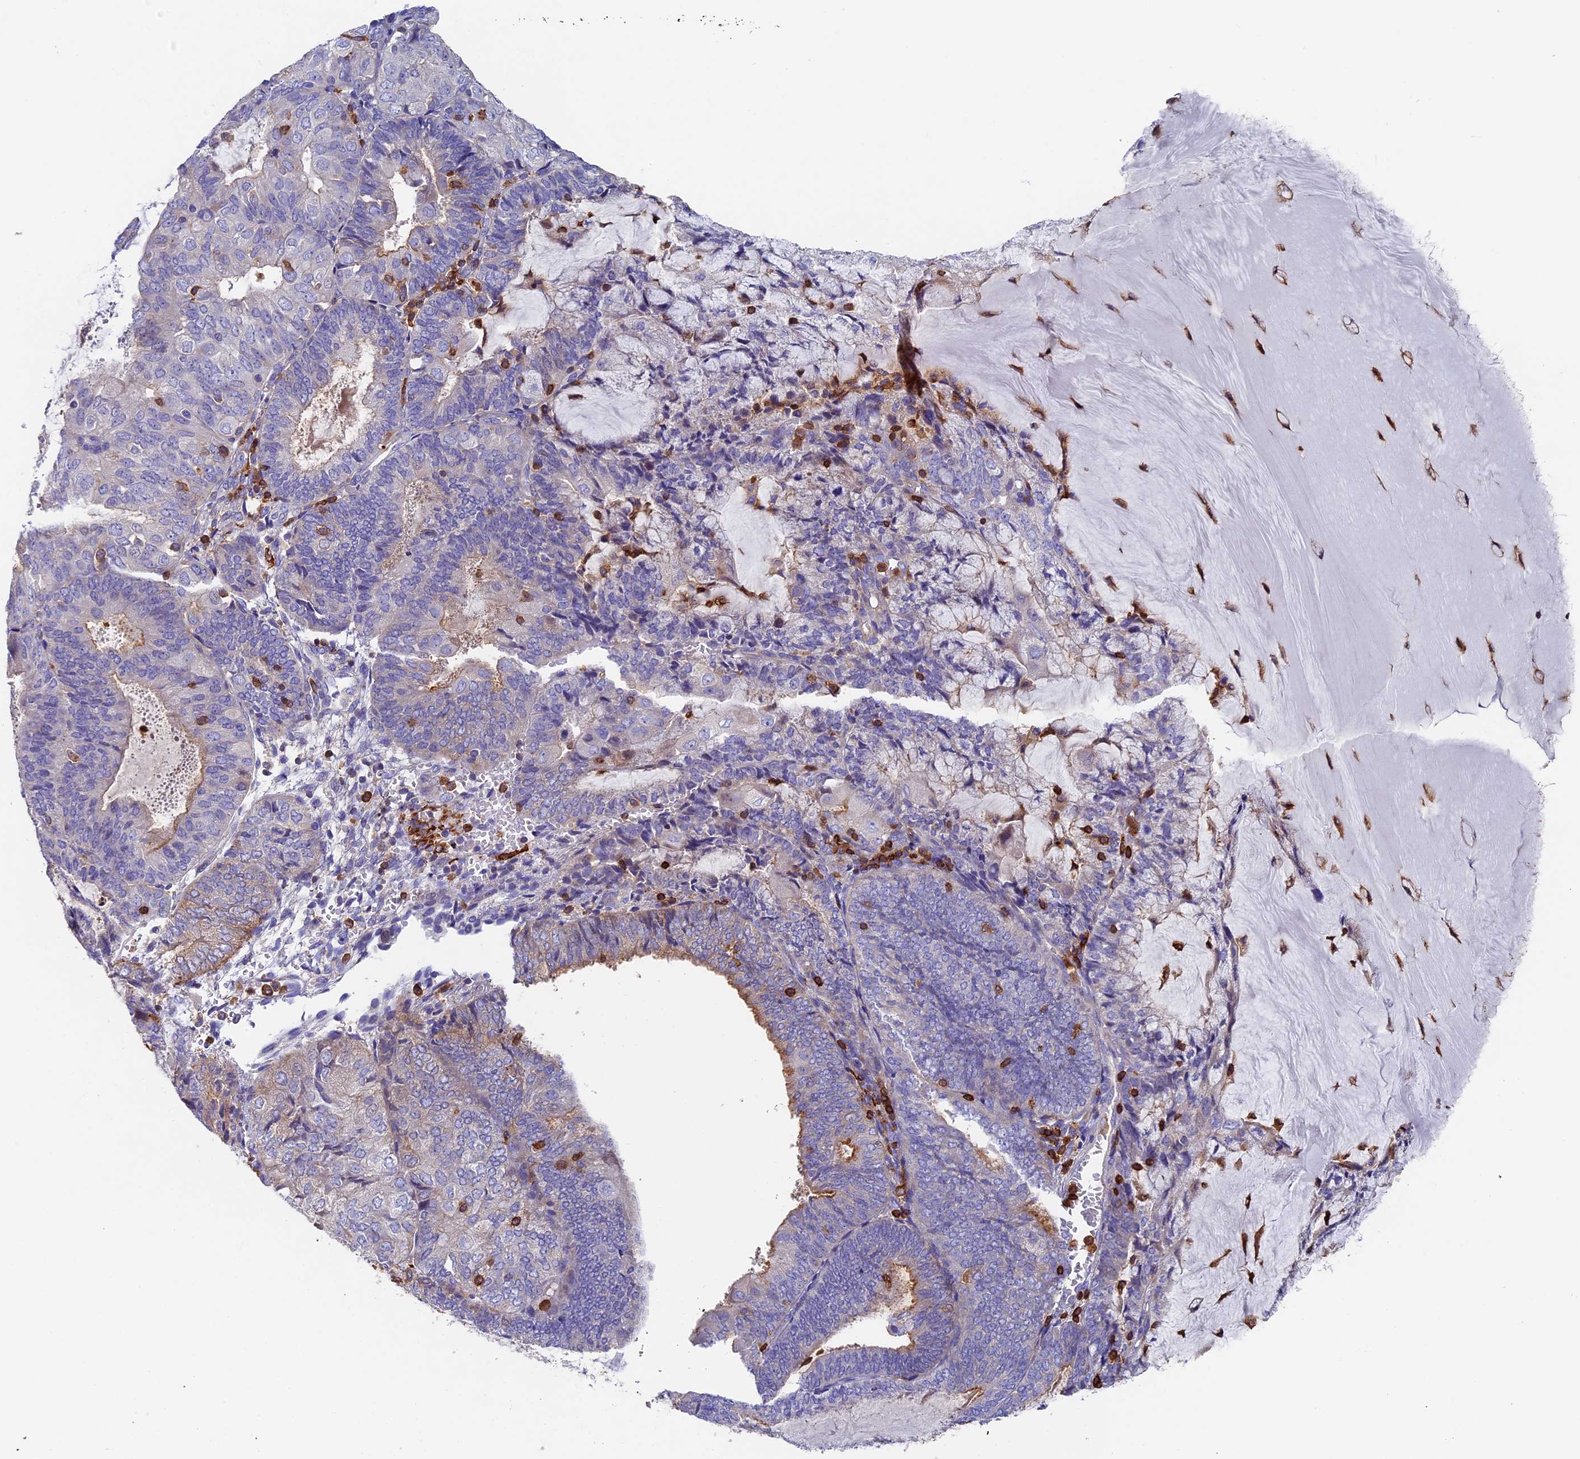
{"staining": {"intensity": "weak", "quantity": "<25%", "location": "cytoplasmic/membranous"}, "tissue": "endometrial cancer", "cell_type": "Tumor cells", "image_type": "cancer", "snomed": [{"axis": "morphology", "description": "Adenocarcinoma, NOS"}, {"axis": "topography", "description": "Endometrium"}], "caption": "Tumor cells are negative for protein expression in human endometrial cancer.", "gene": "ADAT1", "patient": {"sex": "female", "age": 81}}